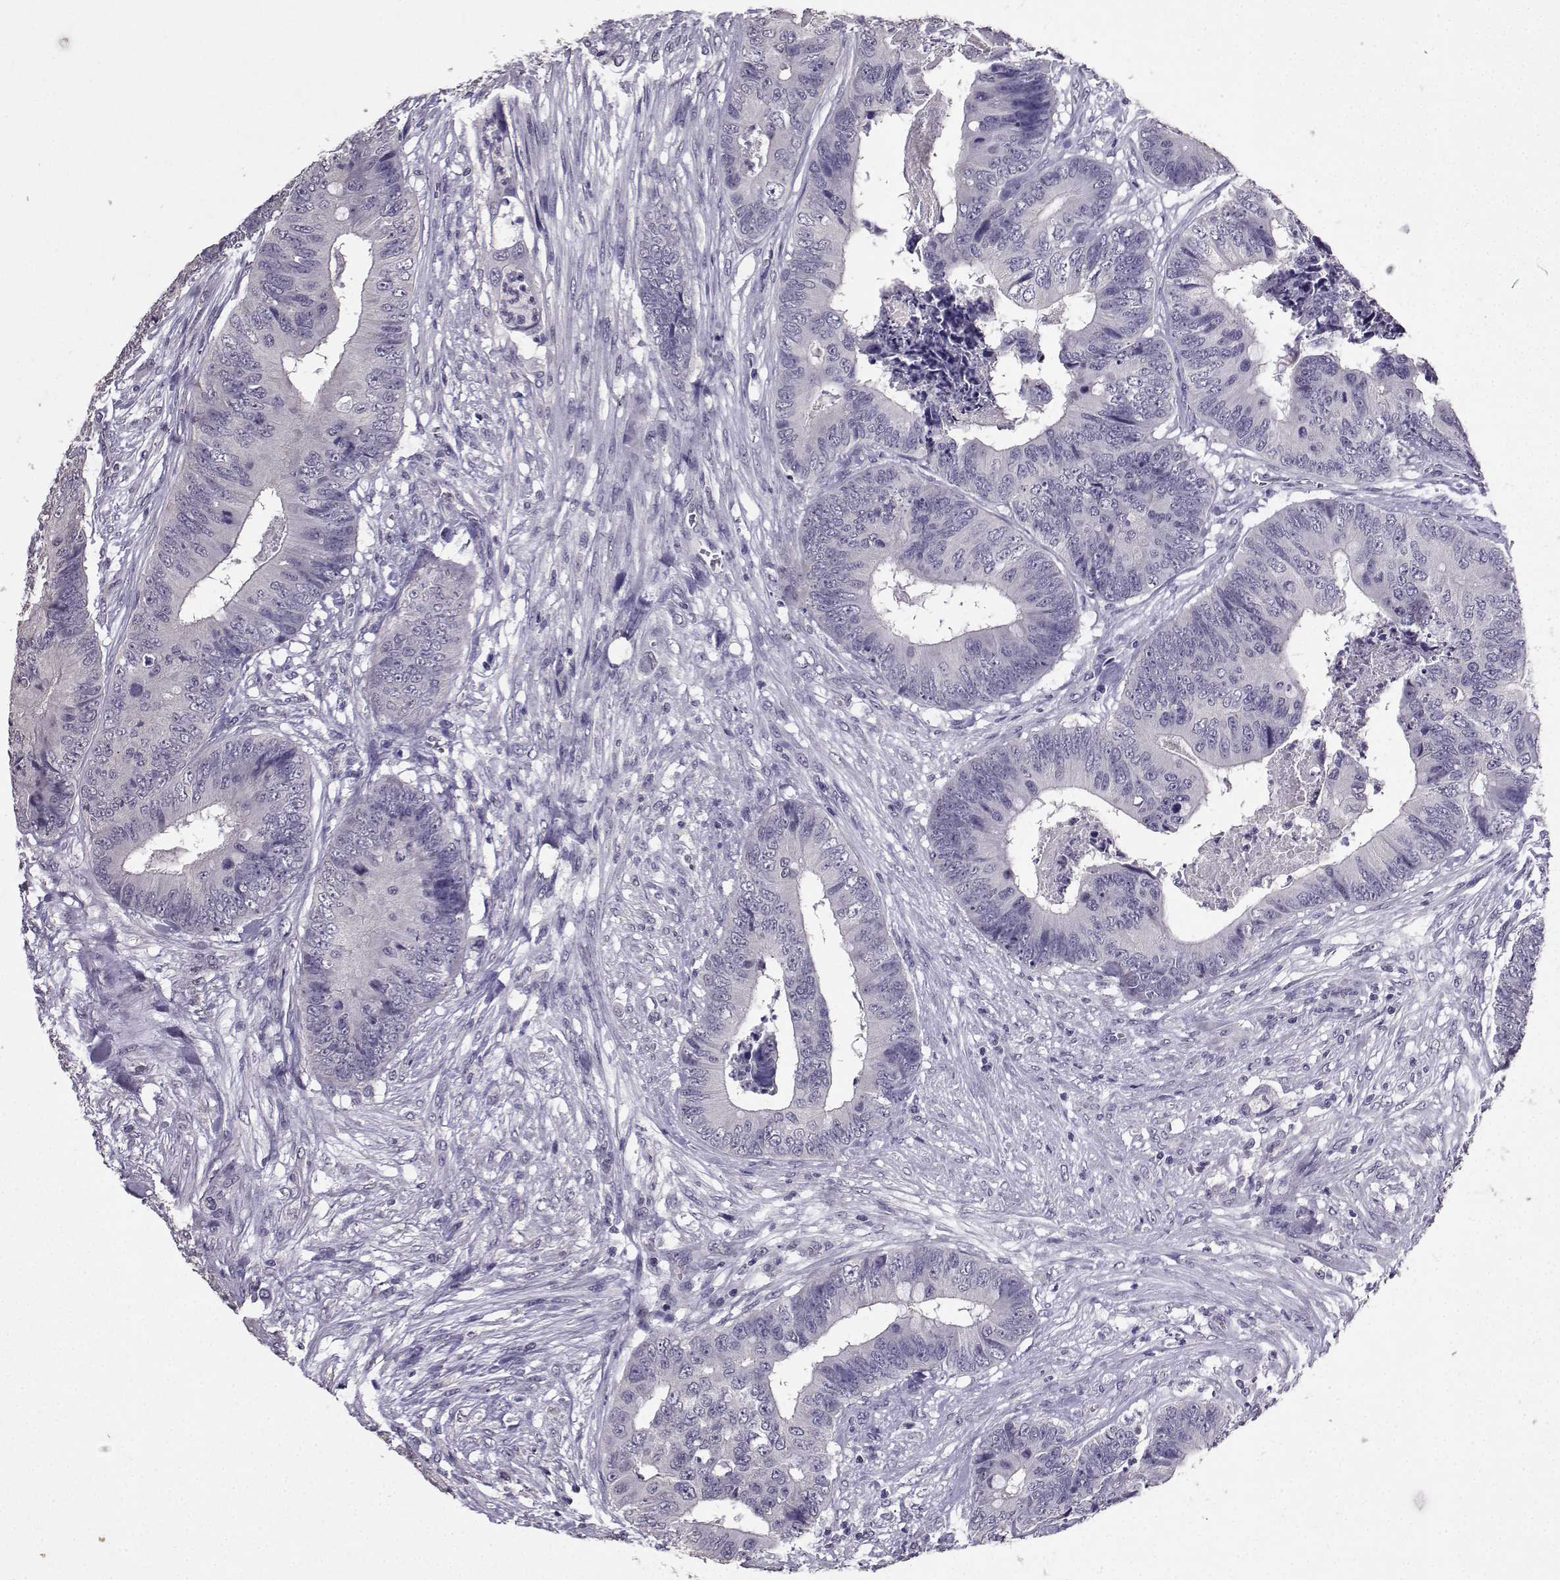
{"staining": {"intensity": "negative", "quantity": "none", "location": "none"}, "tissue": "colorectal cancer", "cell_type": "Tumor cells", "image_type": "cancer", "snomed": [{"axis": "morphology", "description": "Adenocarcinoma, NOS"}, {"axis": "topography", "description": "Colon"}], "caption": "There is no significant expression in tumor cells of colorectal adenocarcinoma. Nuclei are stained in blue.", "gene": "SPAG11B", "patient": {"sex": "male", "age": 84}}